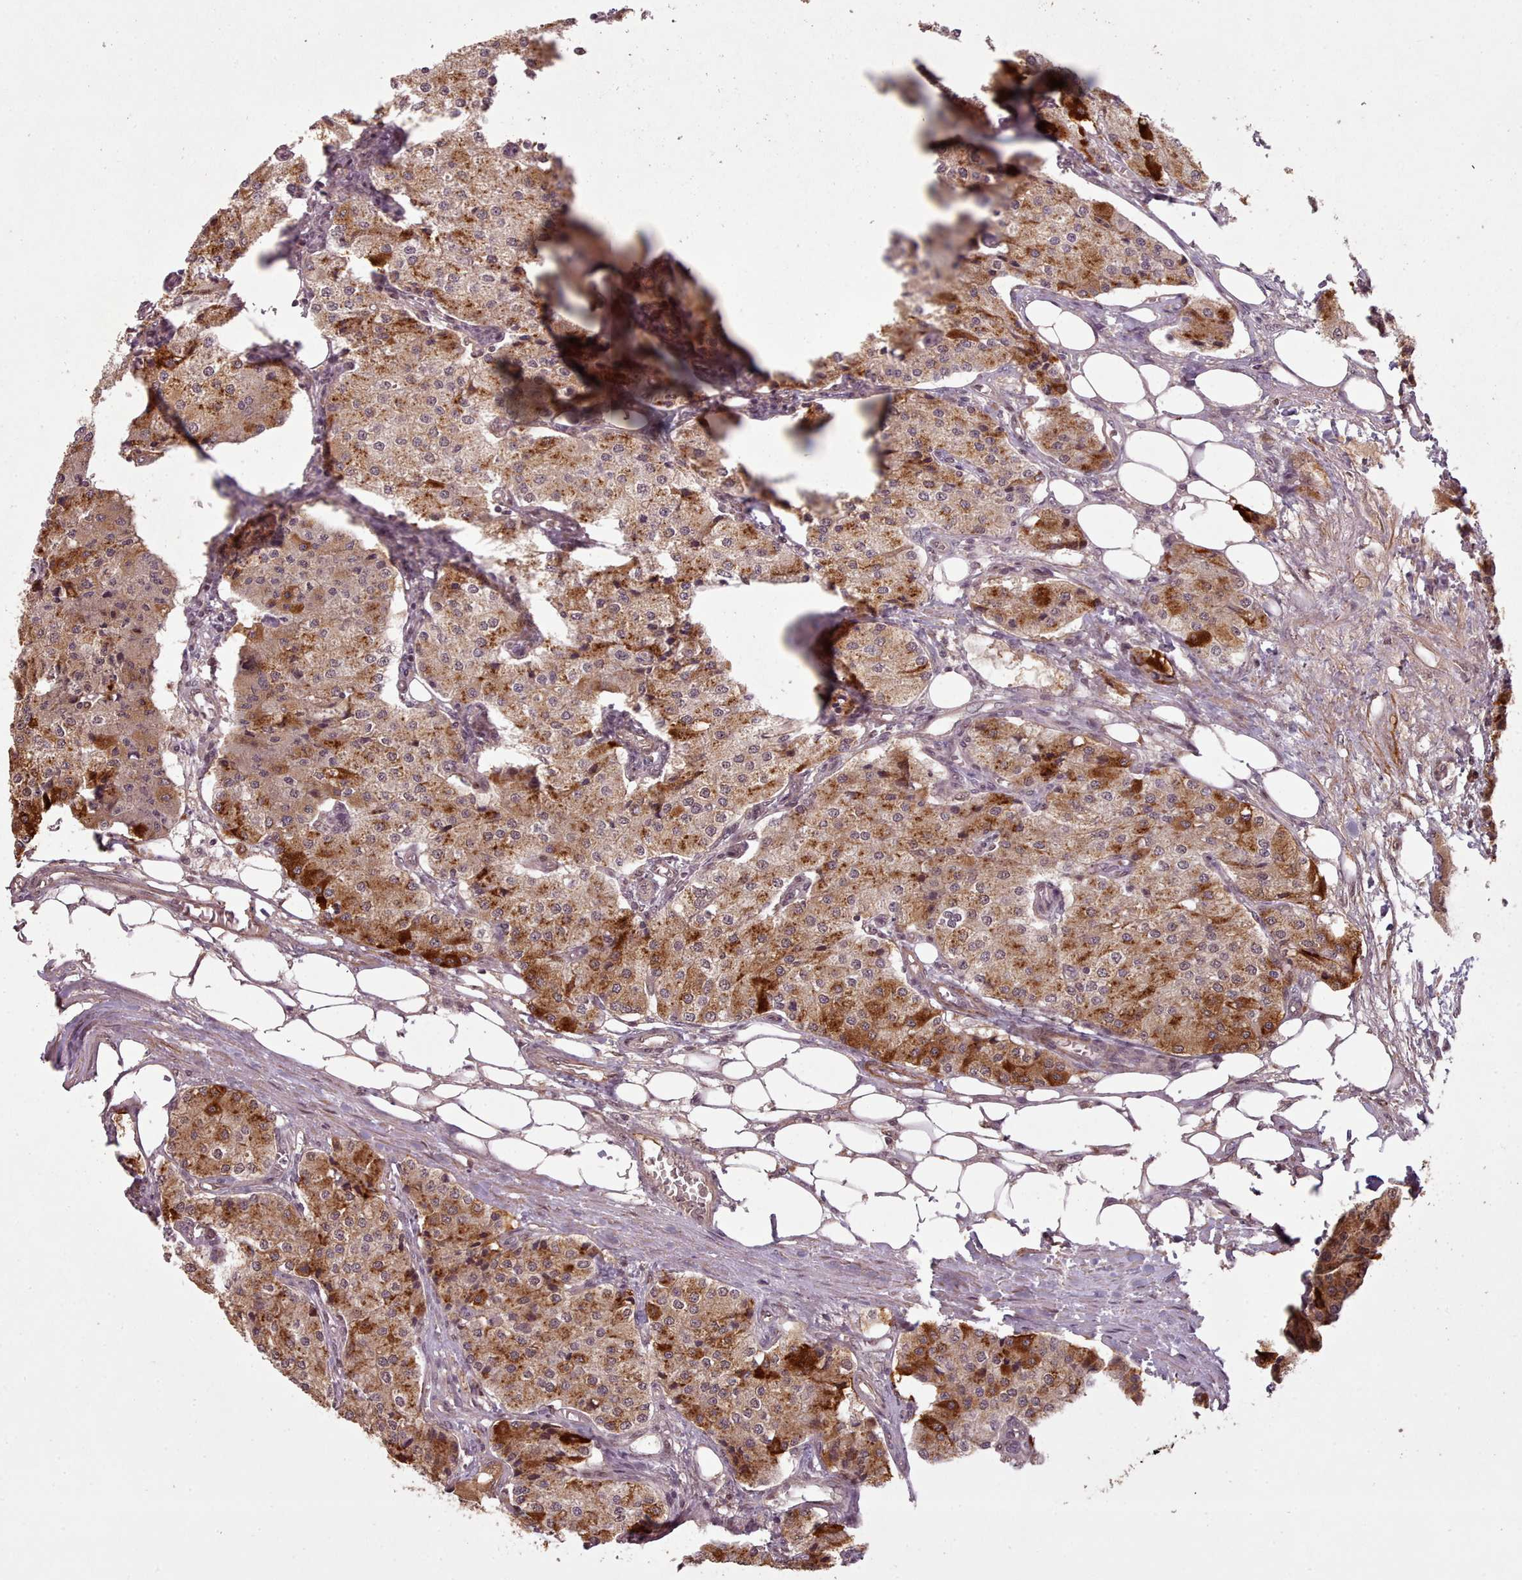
{"staining": {"intensity": "strong", "quantity": "25%-75%", "location": "cytoplasmic/membranous"}, "tissue": "carcinoid", "cell_type": "Tumor cells", "image_type": "cancer", "snomed": [{"axis": "morphology", "description": "Carcinoid, malignant, NOS"}, {"axis": "topography", "description": "Colon"}], "caption": "Brown immunohistochemical staining in human malignant carcinoid reveals strong cytoplasmic/membranous positivity in approximately 25%-75% of tumor cells. The protein of interest is shown in brown color, while the nuclei are stained blue.", "gene": "CDC6", "patient": {"sex": "female", "age": 52}}